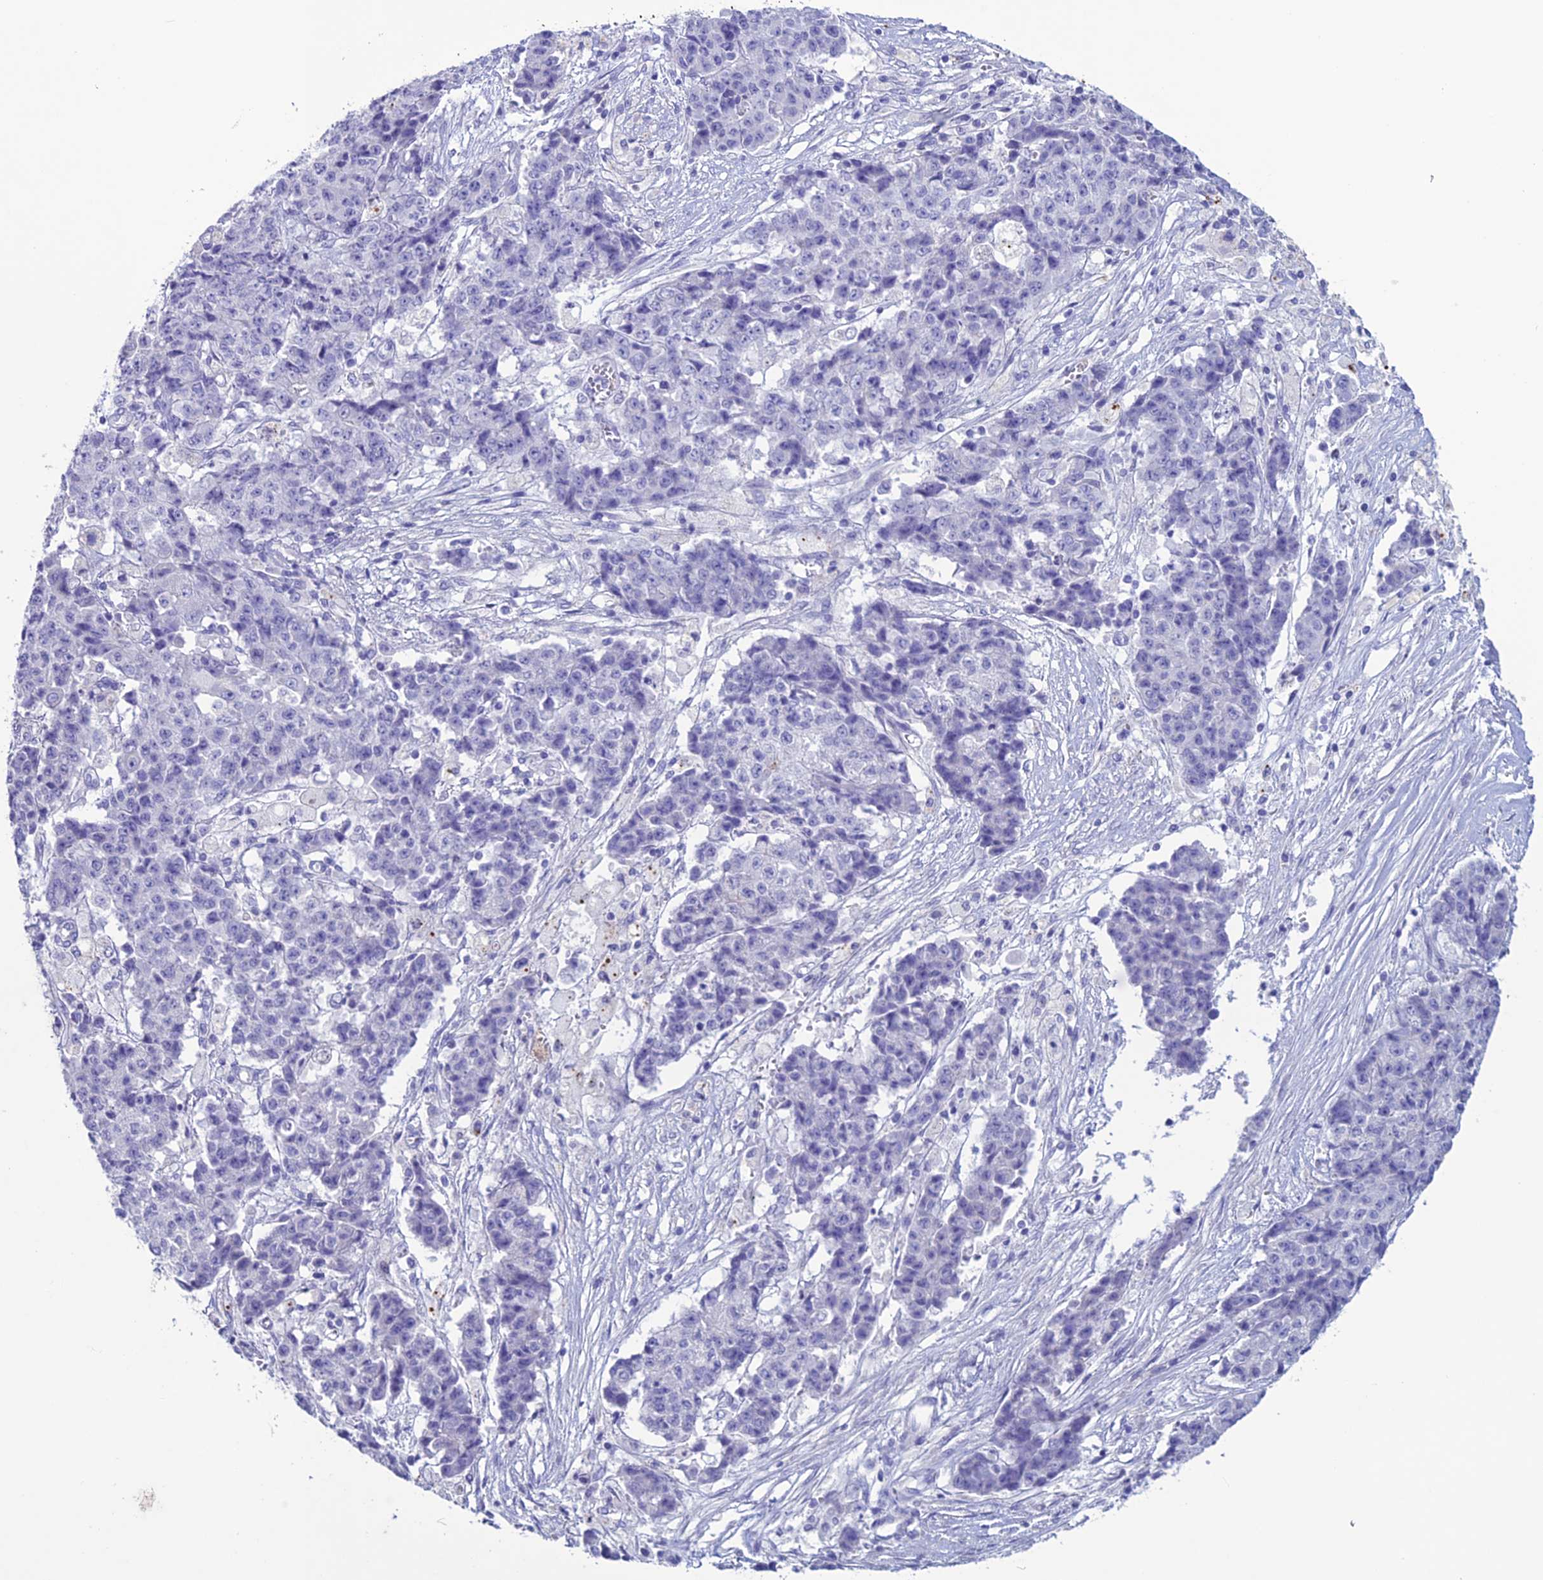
{"staining": {"intensity": "negative", "quantity": "none", "location": "none"}, "tissue": "ovarian cancer", "cell_type": "Tumor cells", "image_type": "cancer", "snomed": [{"axis": "morphology", "description": "Carcinoma, endometroid"}, {"axis": "topography", "description": "Ovary"}], "caption": "Tumor cells are negative for brown protein staining in endometroid carcinoma (ovarian).", "gene": "CLEC2L", "patient": {"sex": "female", "age": 42}}